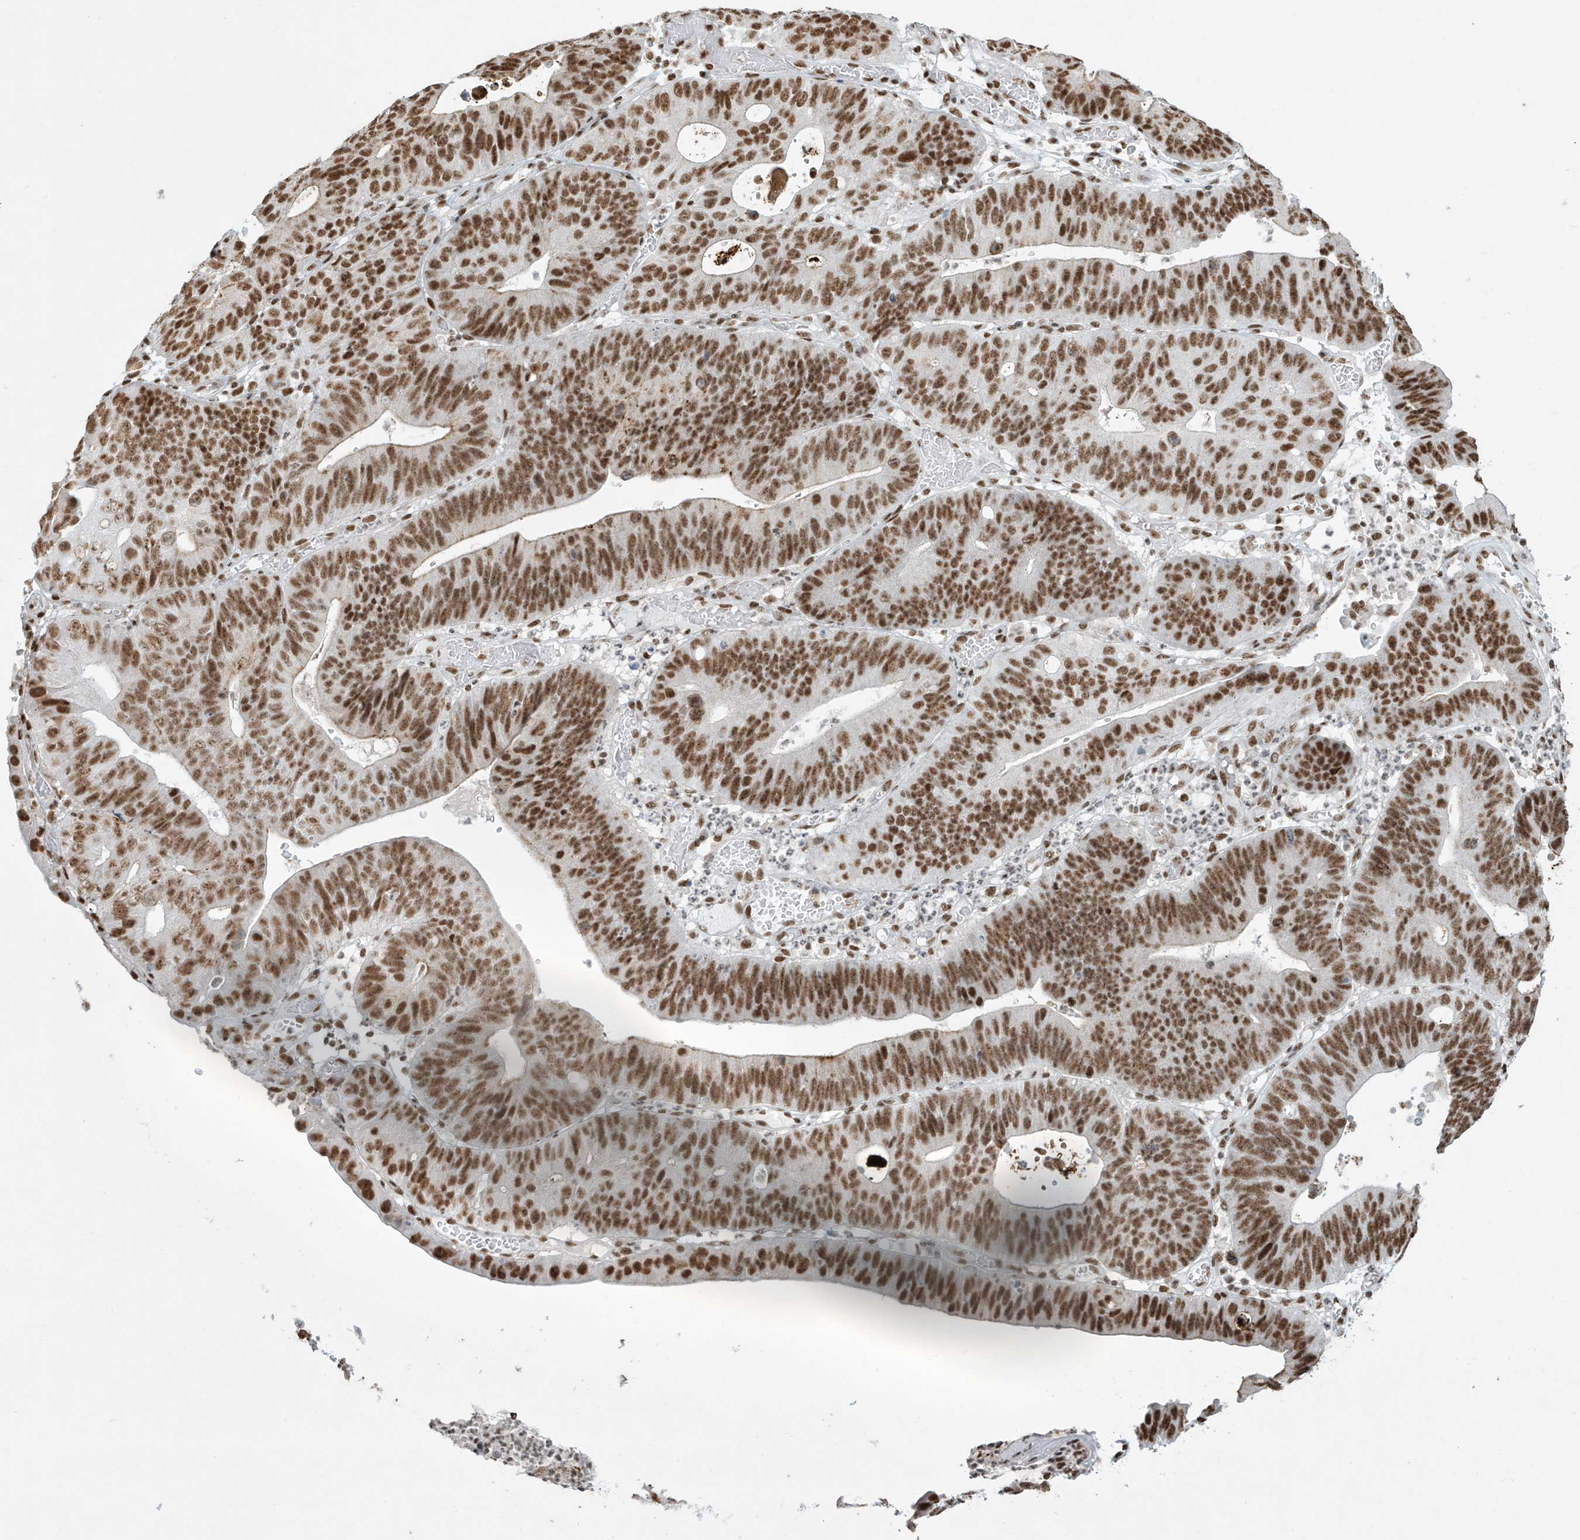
{"staining": {"intensity": "strong", "quantity": ">75%", "location": "nuclear"}, "tissue": "stomach cancer", "cell_type": "Tumor cells", "image_type": "cancer", "snomed": [{"axis": "morphology", "description": "Adenocarcinoma, NOS"}, {"axis": "topography", "description": "Stomach"}], "caption": "Protein positivity by IHC demonstrates strong nuclear positivity in approximately >75% of tumor cells in stomach cancer (adenocarcinoma).", "gene": "MS4A6A", "patient": {"sex": "male", "age": 59}}